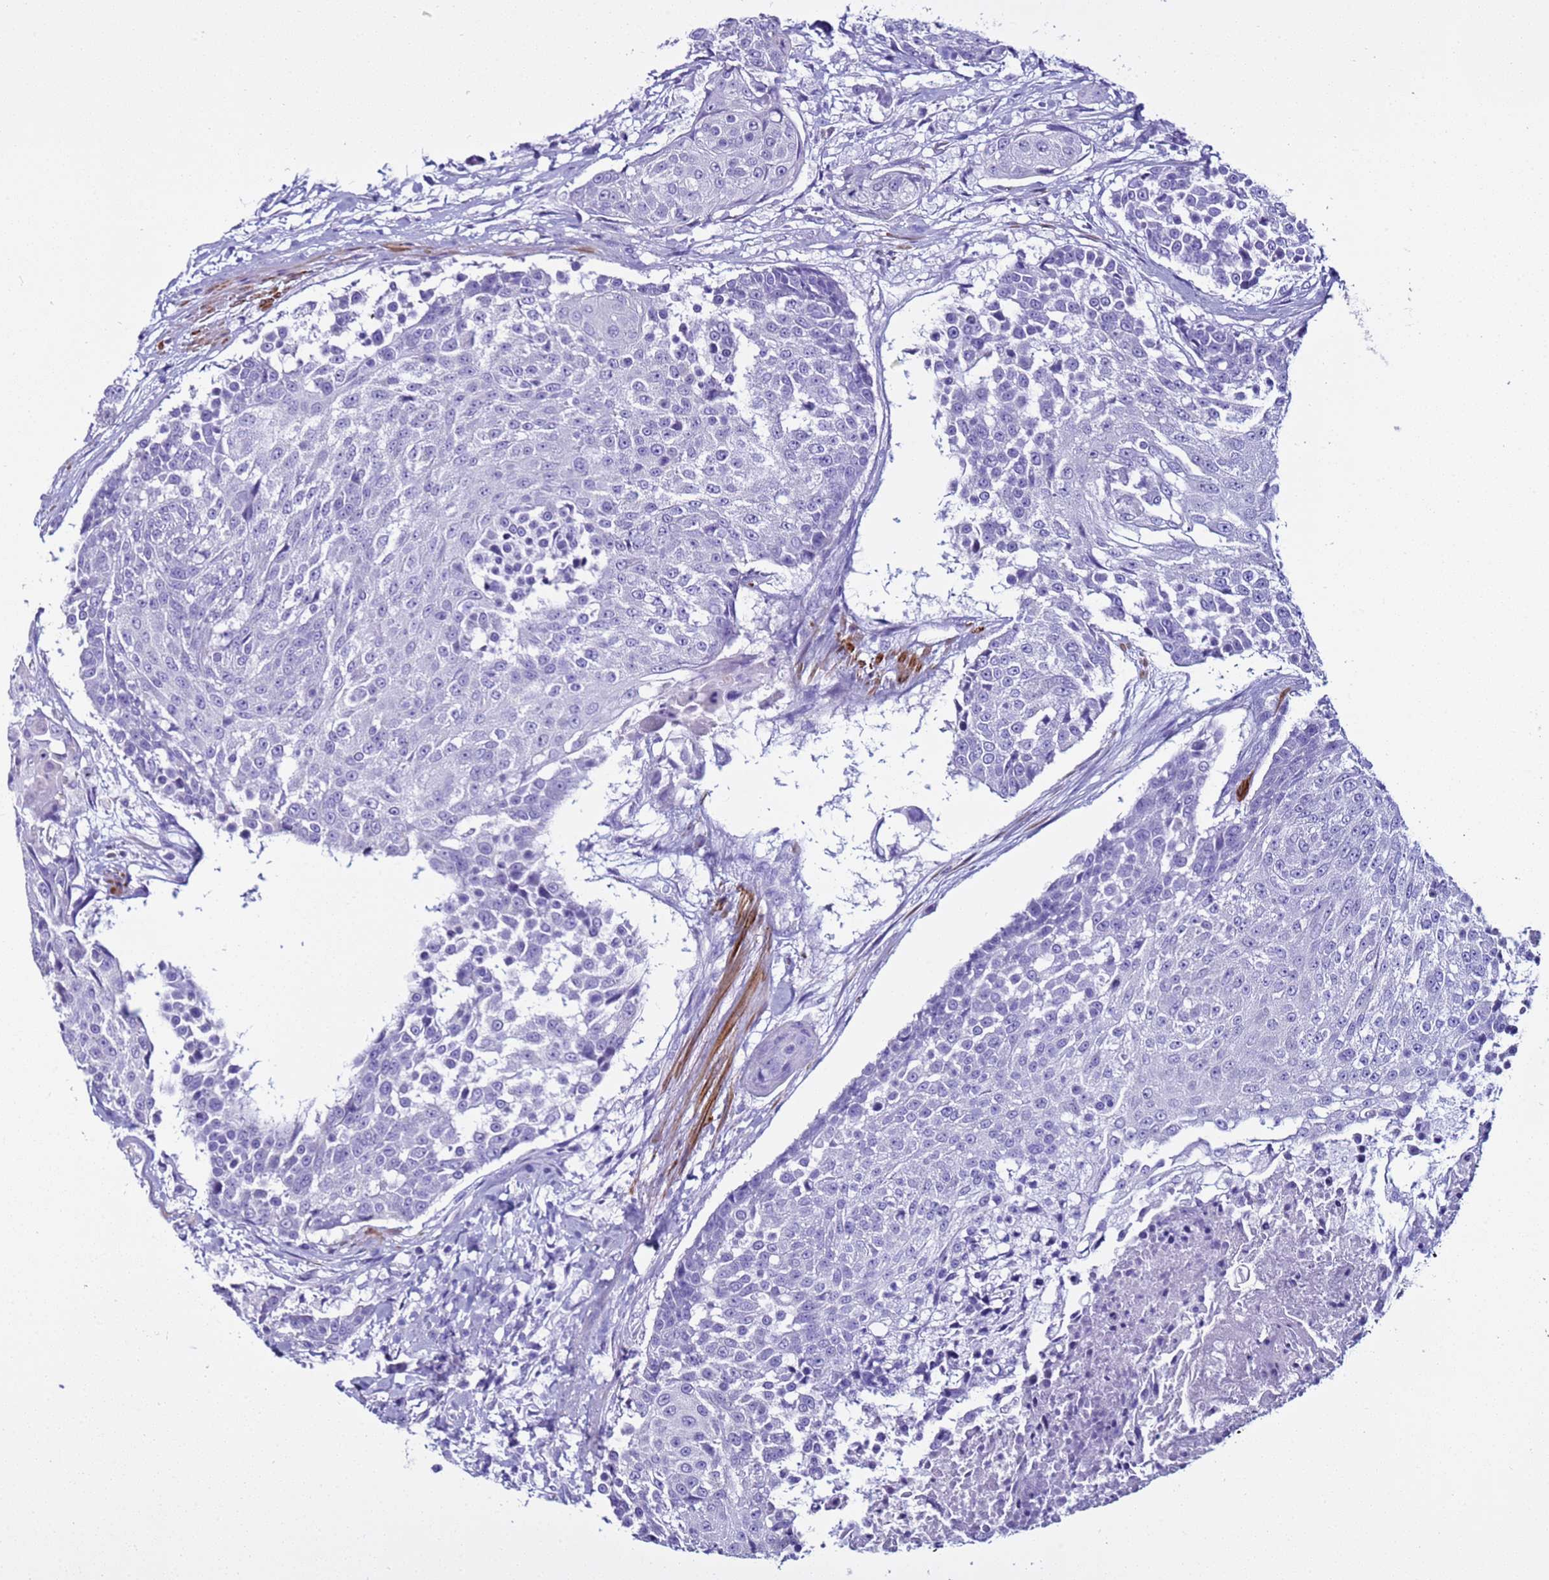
{"staining": {"intensity": "negative", "quantity": "none", "location": "none"}, "tissue": "urothelial cancer", "cell_type": "Tumor cells", "image_type": "cancer", "snomed": [{"axis": "morphology", "description": "Urothelial carcinoma, High grade"}, {"axis": "topography", "description": "Urinary bladder"}], "caption": "There is no significant staining in tumor cells of urothelial carcinoma (high-grade).", "gene": "LCMT1", "patient": {"sex": "female", "age": 63}}